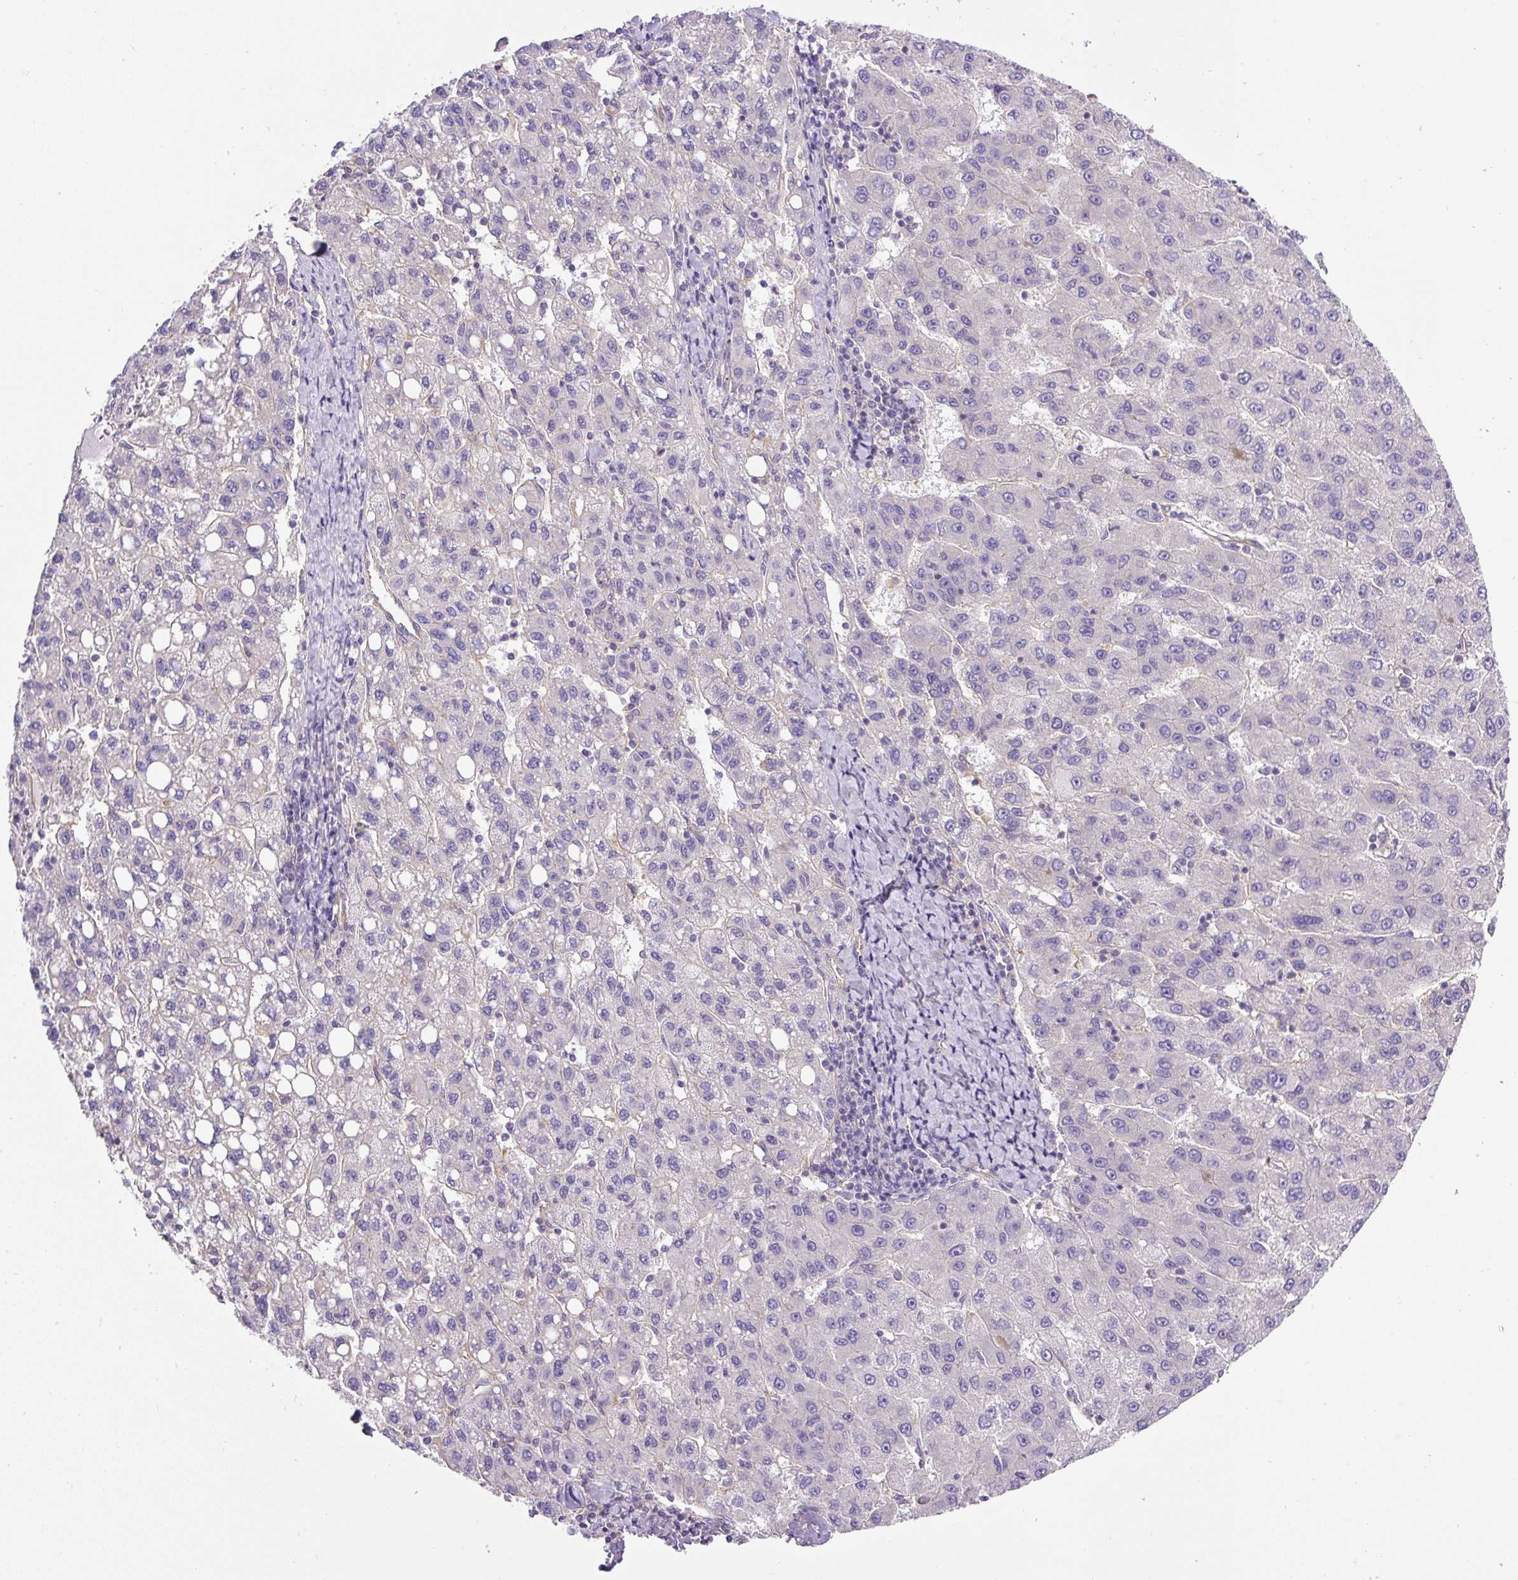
{"staining": {"intensity": "negative", "quantity": "none", "location": "none"}, "tissue": "liver cancer", "cell_type": "Tumor cells", "image_type": "cancer", "snomed": [{"axis": "morphology", "description": "Carcinoma, Hepatocellular, NOS"}, {"axis": "topography", "description": "Liver"}], "caption": "A high-resolution histopathology image shows immunohistochemistry (IHC) staining of liver cancer, which exhibits no significant expression in tumor cells. (Brightfield microscopy of DAB (3,3'-diaminobenzidine) IHC at high magnification).", "gene": "DCTN1", "patient": {"sex": "female", "age": 82}}